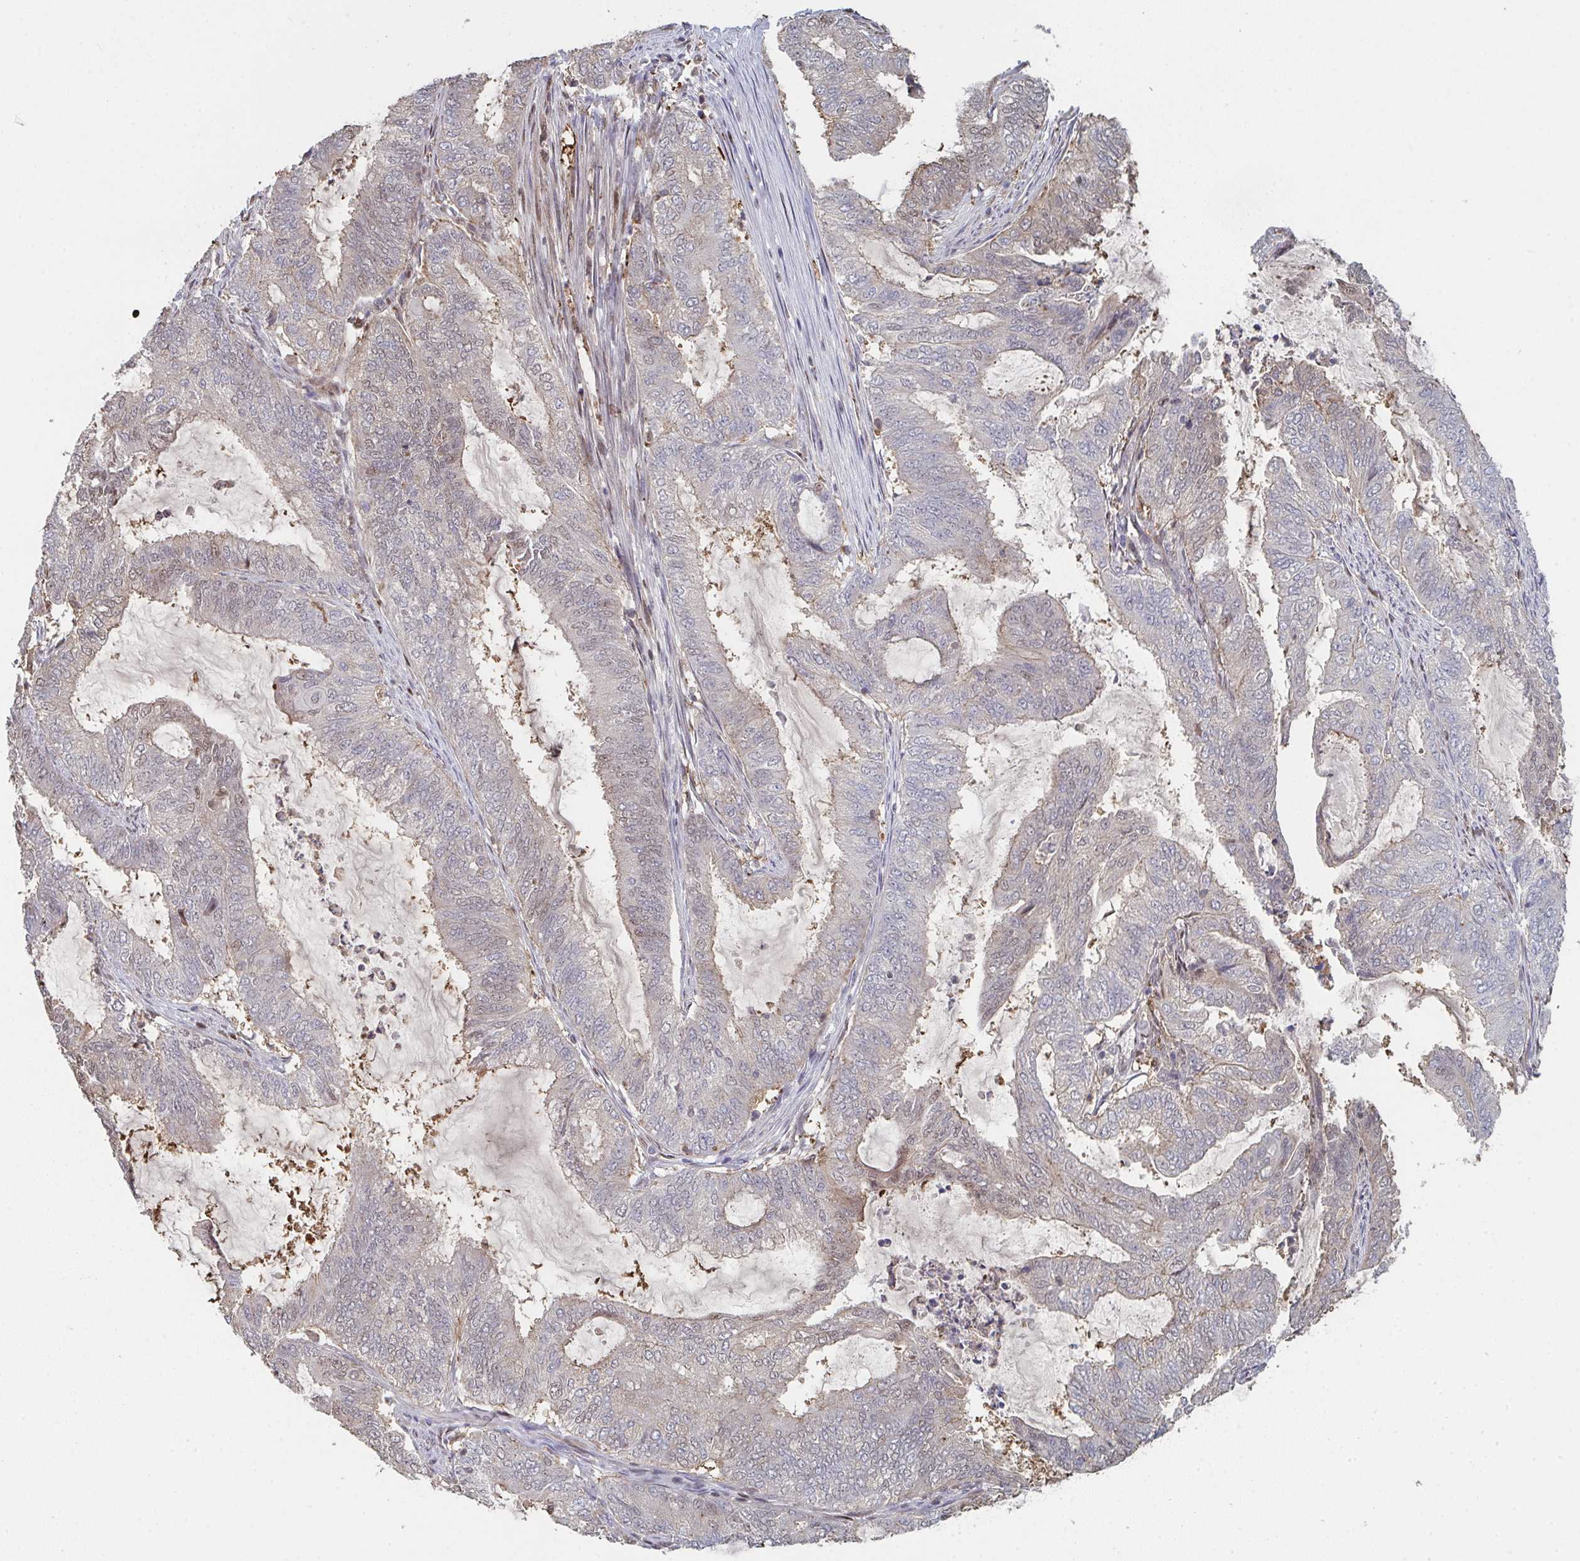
{"staining": {"intensity": "weak", "quantity": "<25%", "location": "cytoplasmic/membranous,nuclear"}, "tissue": "endometrial cancer", "cell_type": "Tumor cells", "image_type": "cancer", "snomed": [{"axis": "morphology", "description": "Adenocarcinoma, NOS"}, {"axis": "topography", "description": "Endometrium"}], "caption": "A micrograph of human endometrial adenocarcinoma is negative for staining in tumor cells. (Stains: DAB (3,3'-diaminobenzidine) immunohistochemistry with hematoxylin counter stain, Microscopy: brightfield microscopy at high magnification).", "gene": "ACD", "patient": {"sex": "female", "age": 51}}